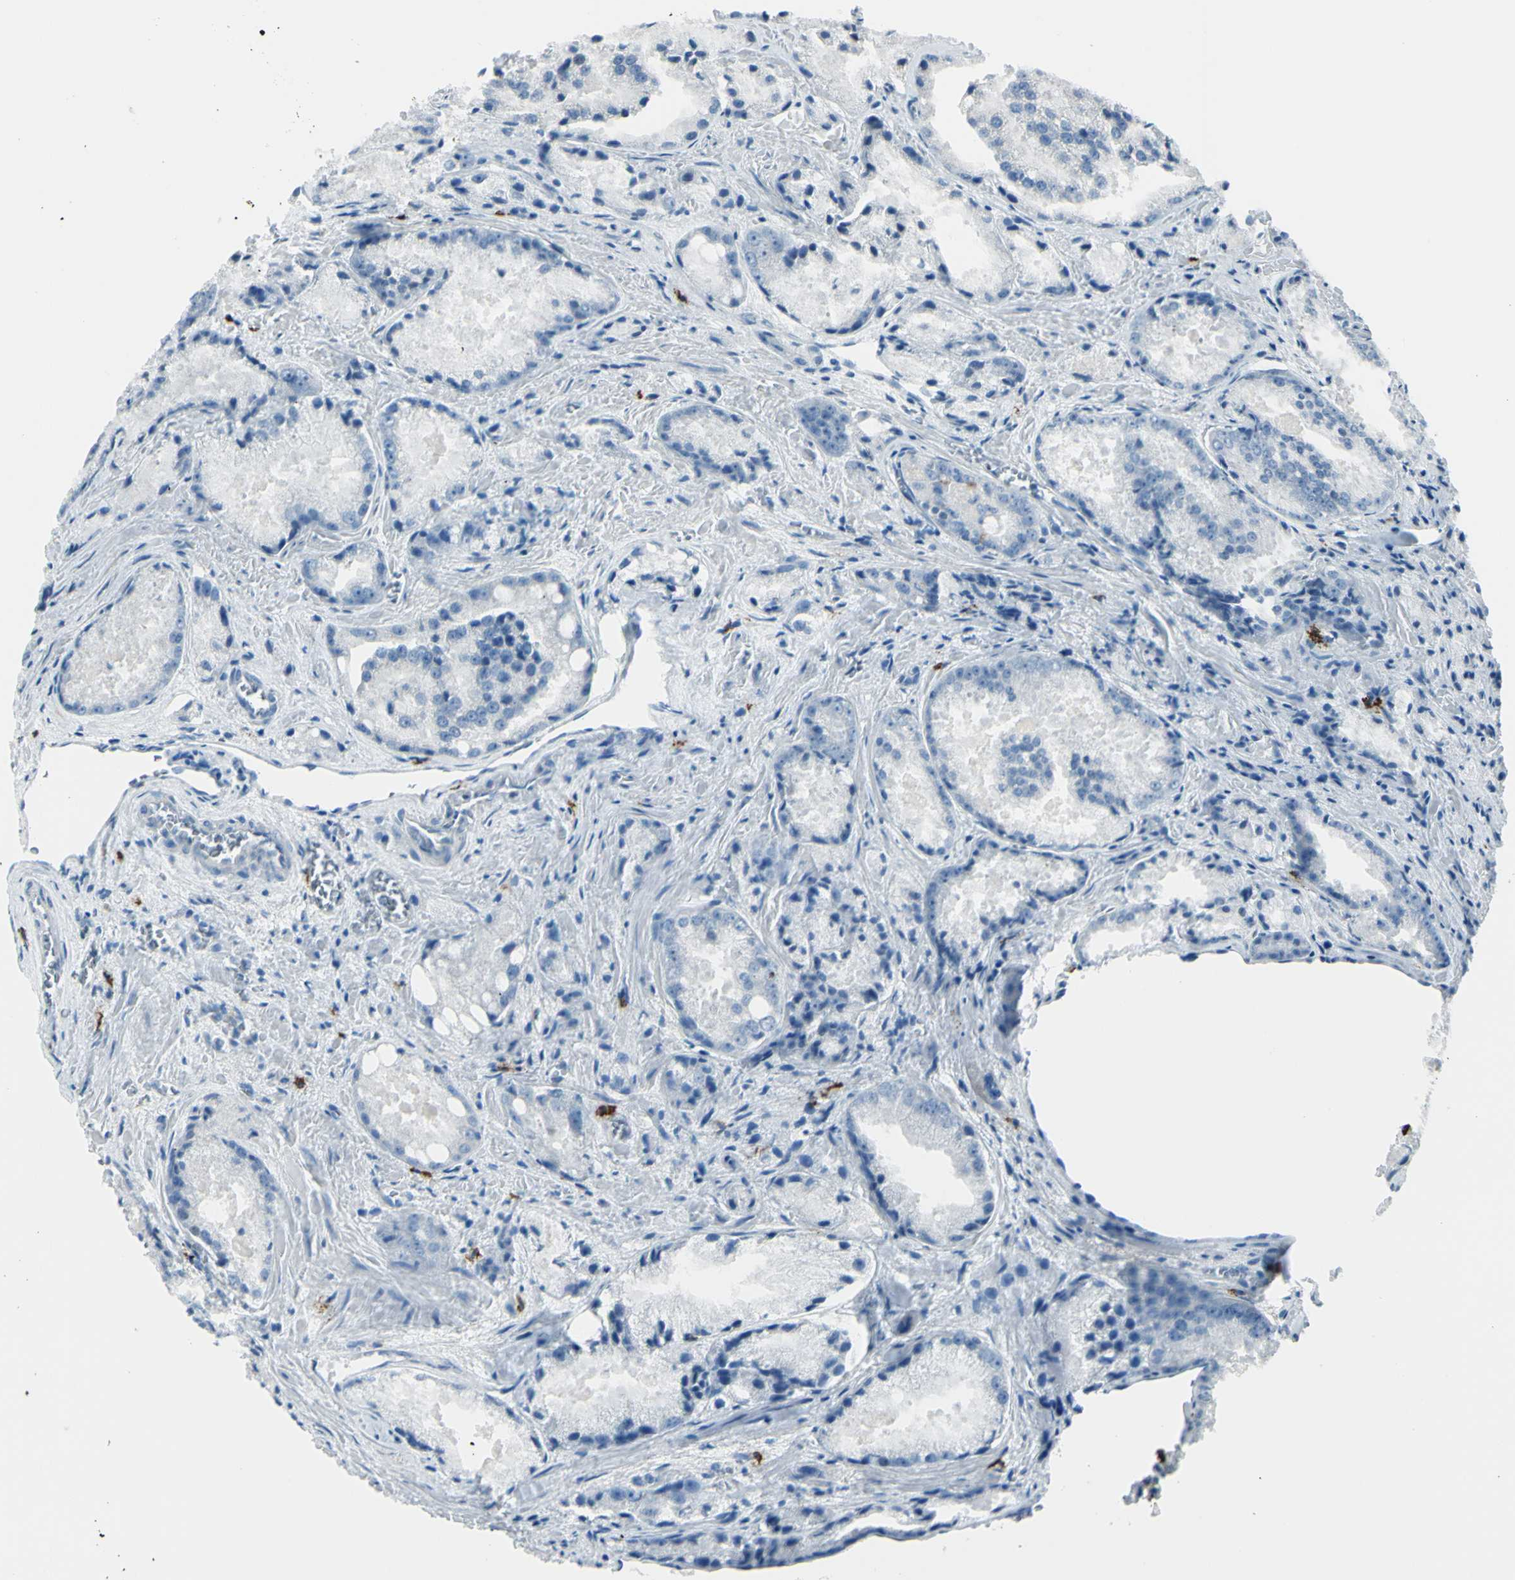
{"staining": {"intensity": "negative", "quantity": "none", "location": "none"}, "tissue": "prostate cancer", "cell_type": "Tumor cells", "image_type": "cancer", "snomed": [{"axis": "morphology", "description": "Adenocarcinoma, Low grade"}, {"axis": "topography", "description": "Prostate"}], "caption": "Prostate cancer (adenocarcinoma (low-grade)) was stained to show a protein in brown. There is no significant expression in tumor cells.", "gene": "DLG4", "patient": {"sex": "male", "age": 64}}